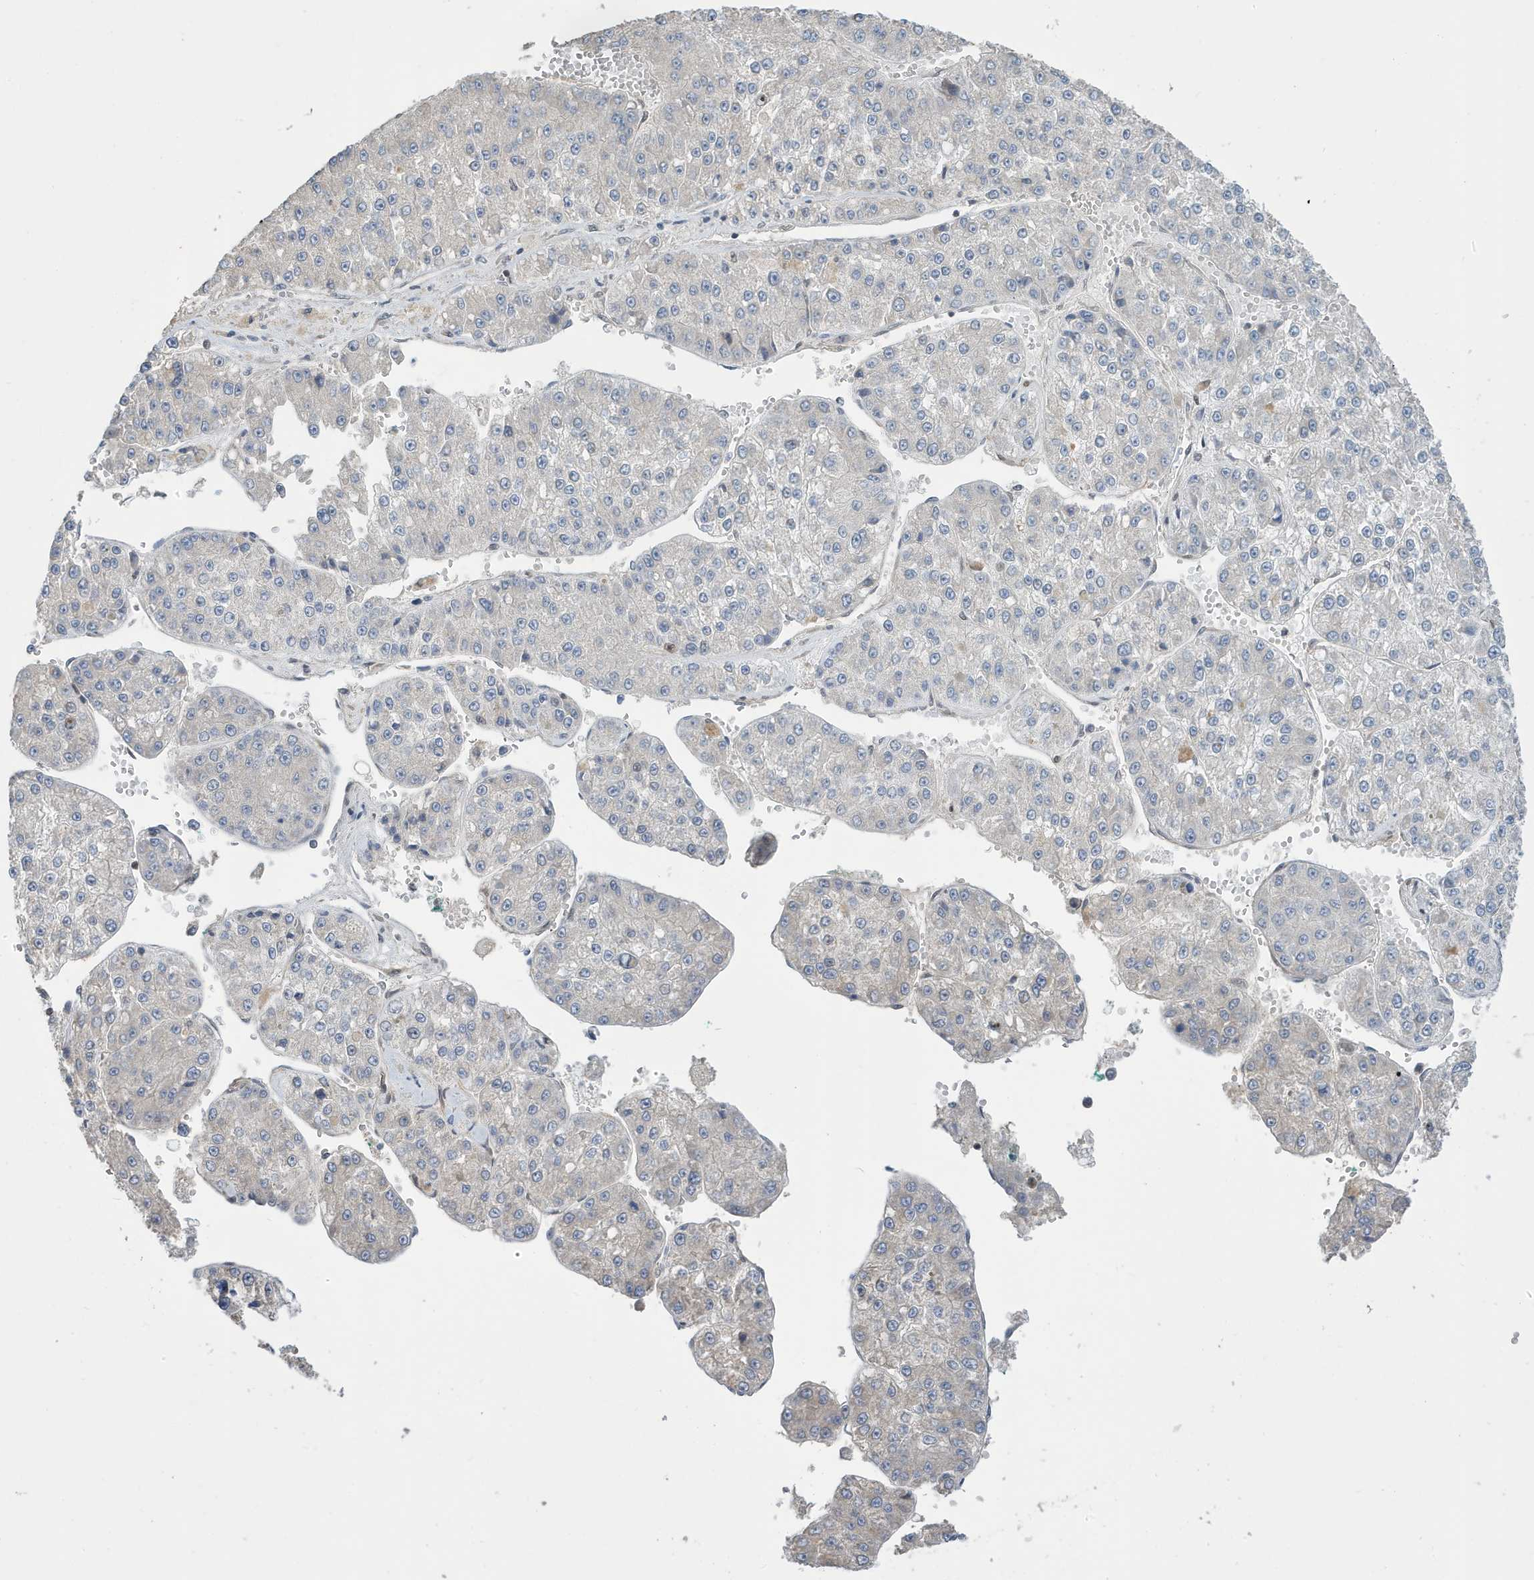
{"staining": {"intensity": "negative", "quantity": "none", "location": "none"}, "tissue": "liver cancer", "cell_type": "Tumor cells", "image_type": "cancer", "snomed": [{"axis": "morphology", "description": "Carcinoma, Hepatocellular, NOS"}, {"axis": "topography", "description": "Liver"}], "caption": "IHC histopathology image of liver hepatocellular carcinoma stained for a protein (brown), which exhibits no expression in tumor cells.", "gene": "NCOA7", "patient": {"sex": "female", "age": 73}}